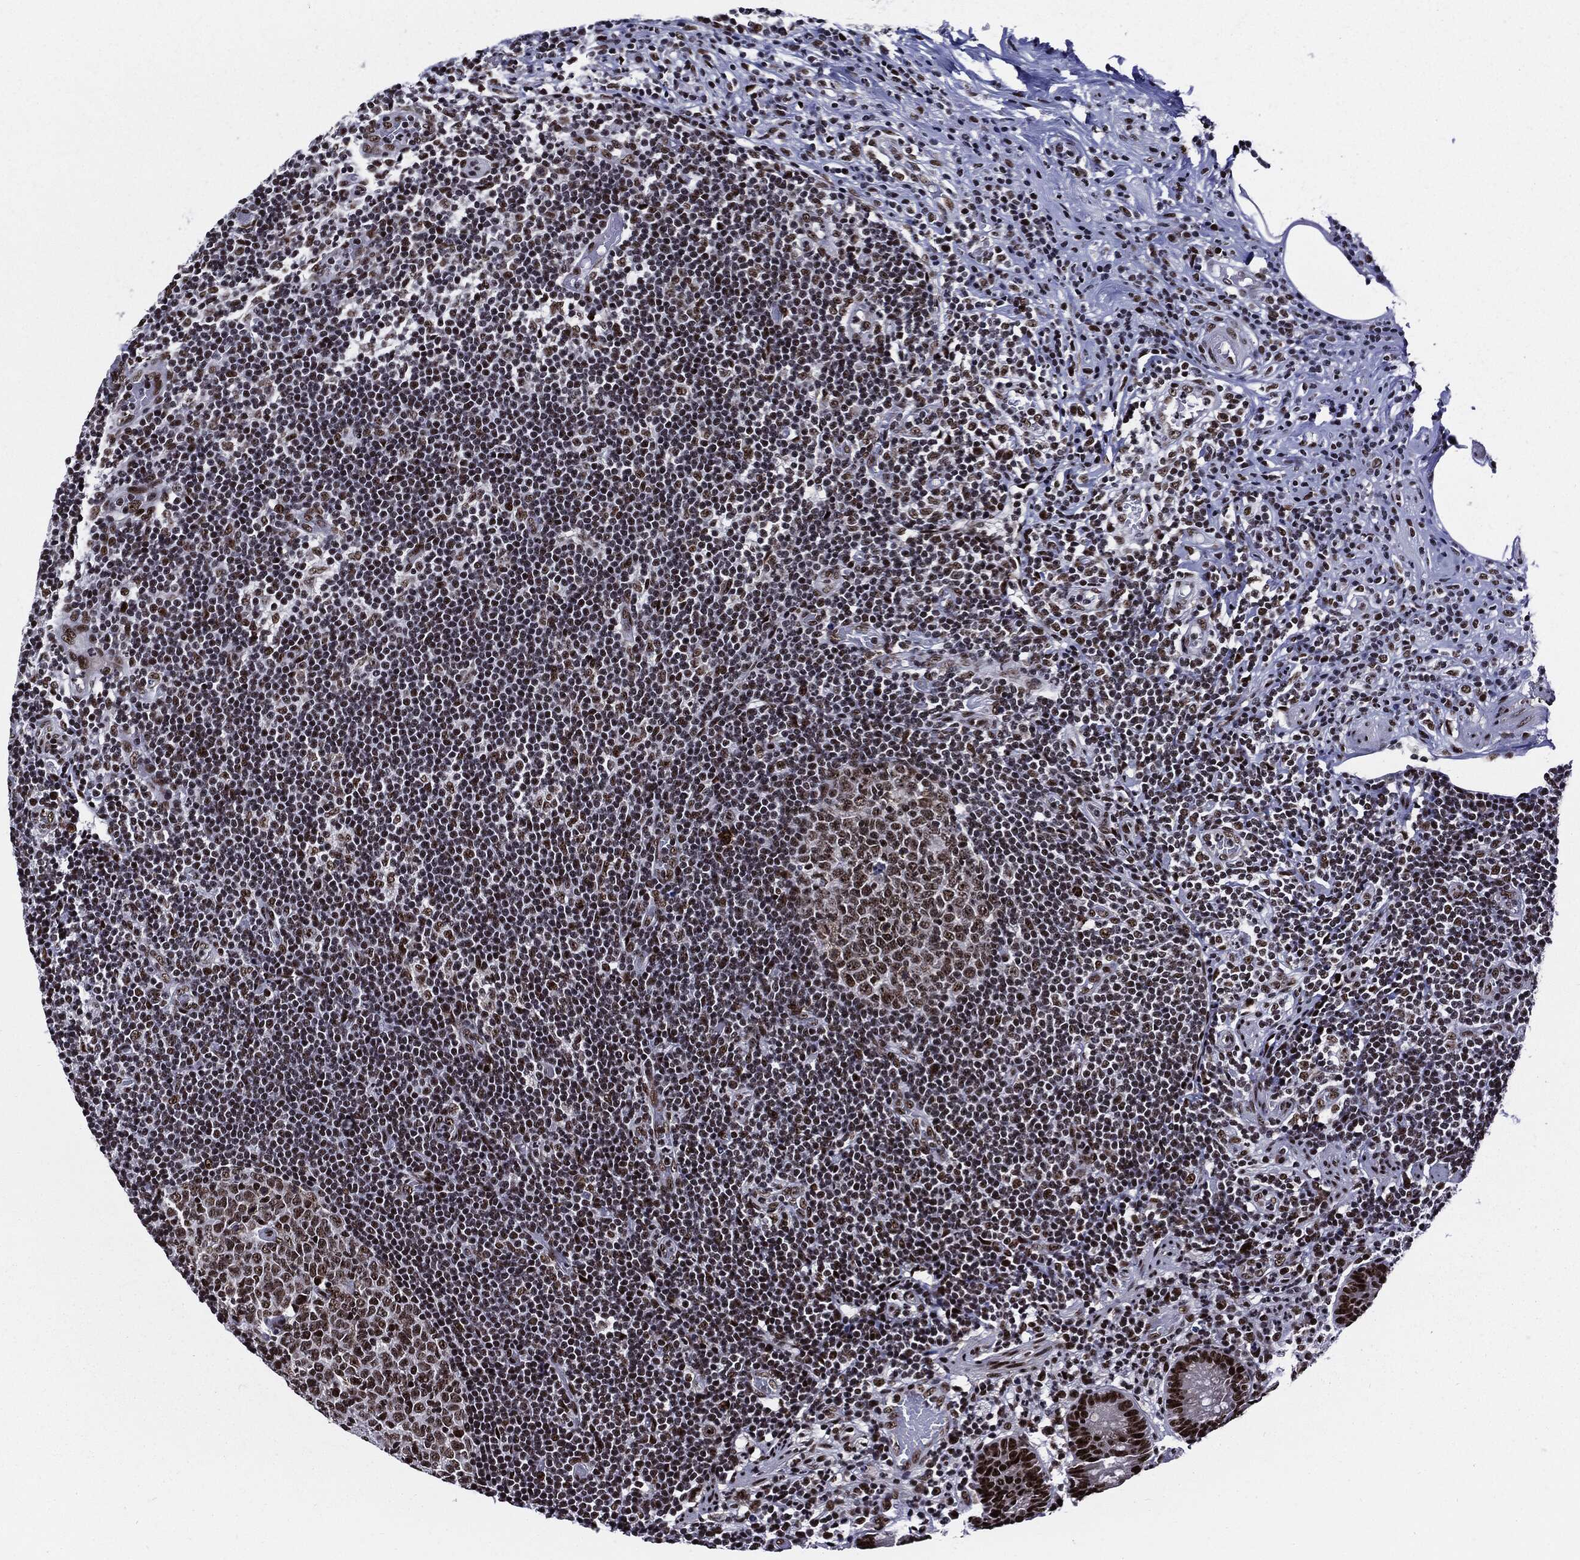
{"staining": {"intensity": "strong", "quantity": ">75%", "location": "nuclear"}, "tissue": "appendix", "cell_type": "Glandular cells", "image_type": "normal", "snomed": [{"axis": "morphology", "description": "Normal tissue, NOS"}, {"axis": "topography", "description": "Appendix"}], "caption": "Immunohistochemistry photomicrograph of benign appendix stained for a protein (brown), which reveals high levels of strong nuclear expression in about >75% of glandular cells.", "gene": "ZFP91", "patient": {"sex": "female", "age": 40}}